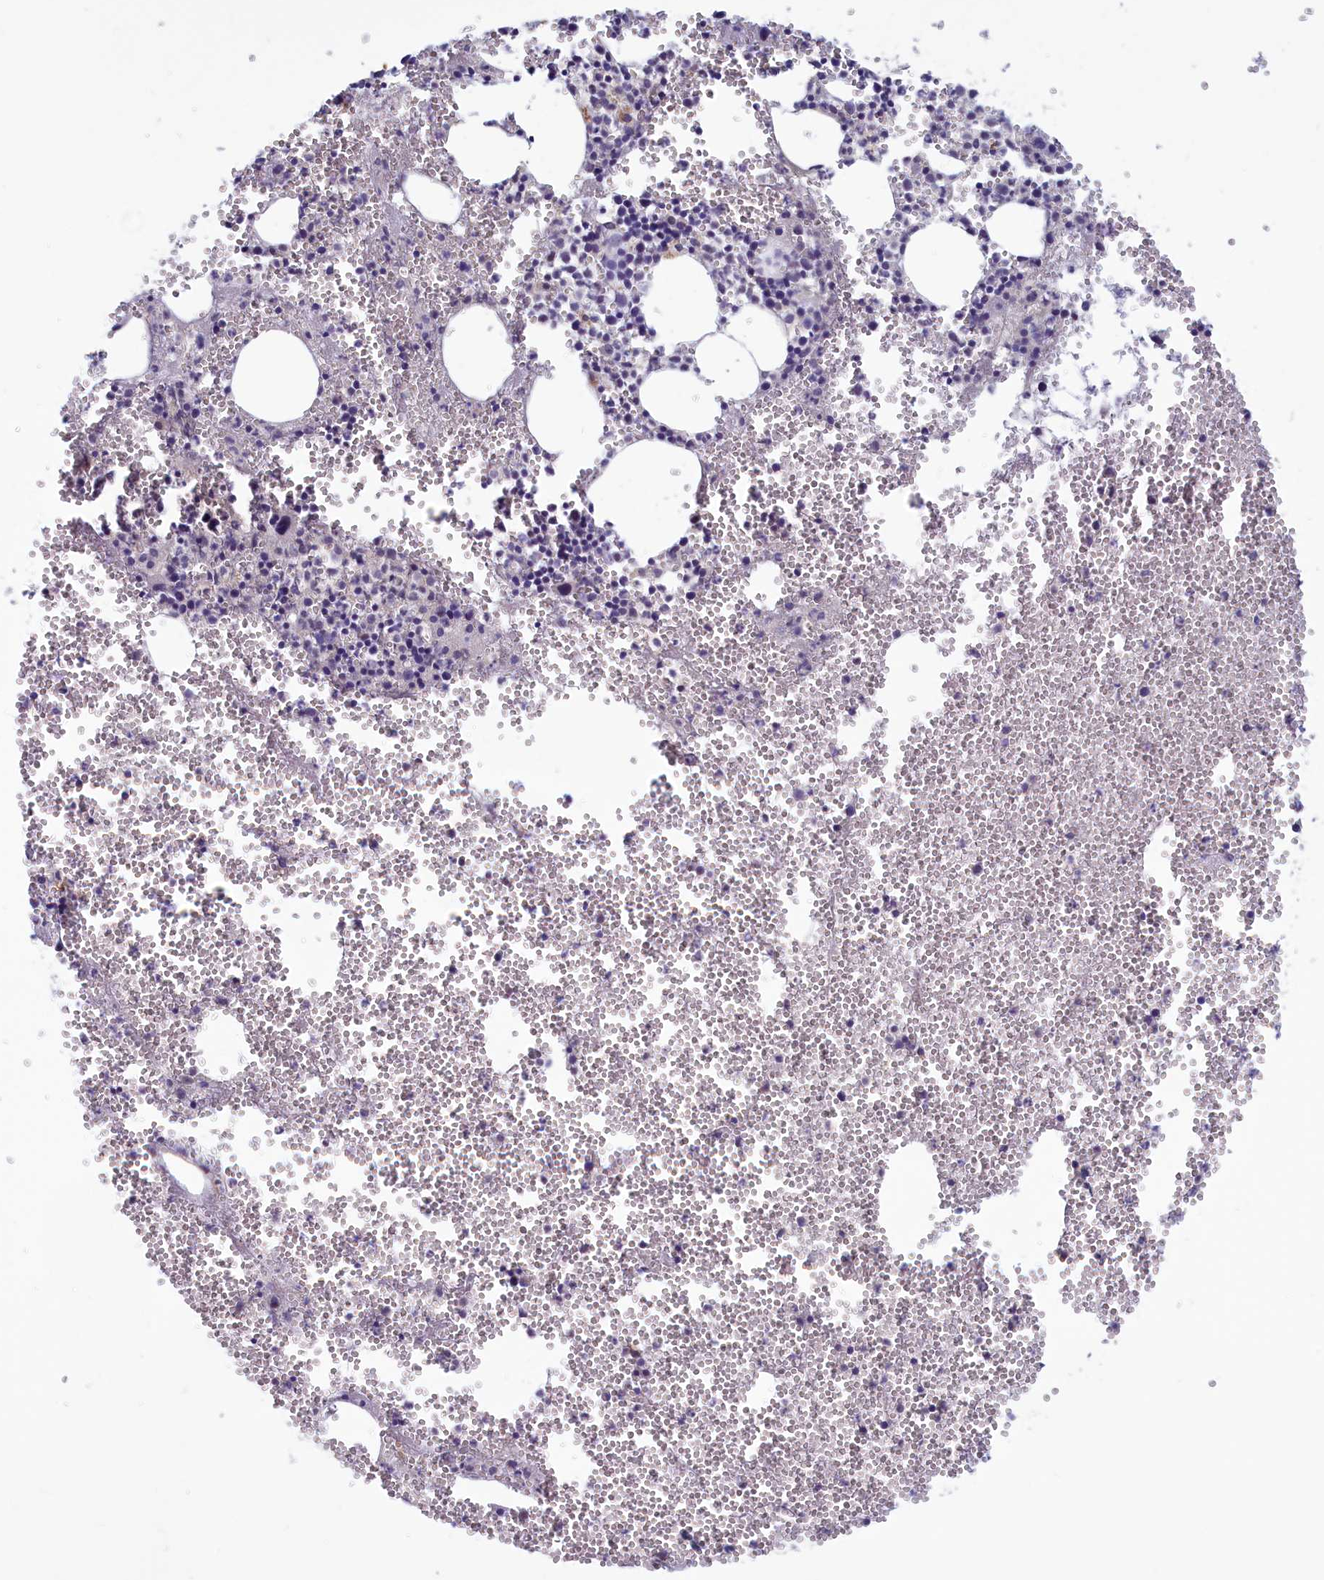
{"staining": {"intensity": "negative", "quantity": "none", "location": "none"}, "tissue": "bone marrow", "cell_type": "Hematopoietic cells", "image_type": "normal", "snomed": [{"axis": "morphology", "description": "Normal tissue, NOS"}, {"axis": "topography", "description": "Bone marrow"}], "caption": "High power microscopy photomicrograph of an immunohistochemistry (IHC) histopathology image of unremarkable bone marrow, revealing no significant expression in hematopoietic cells. The staining was performed using DAB to visualize the protein expression in brown, while the nuclei were stained in blue with hematoxylin (Magnification: 20x).", "gene": "HECA", "patient": {"sex": "female", "age": 77}}